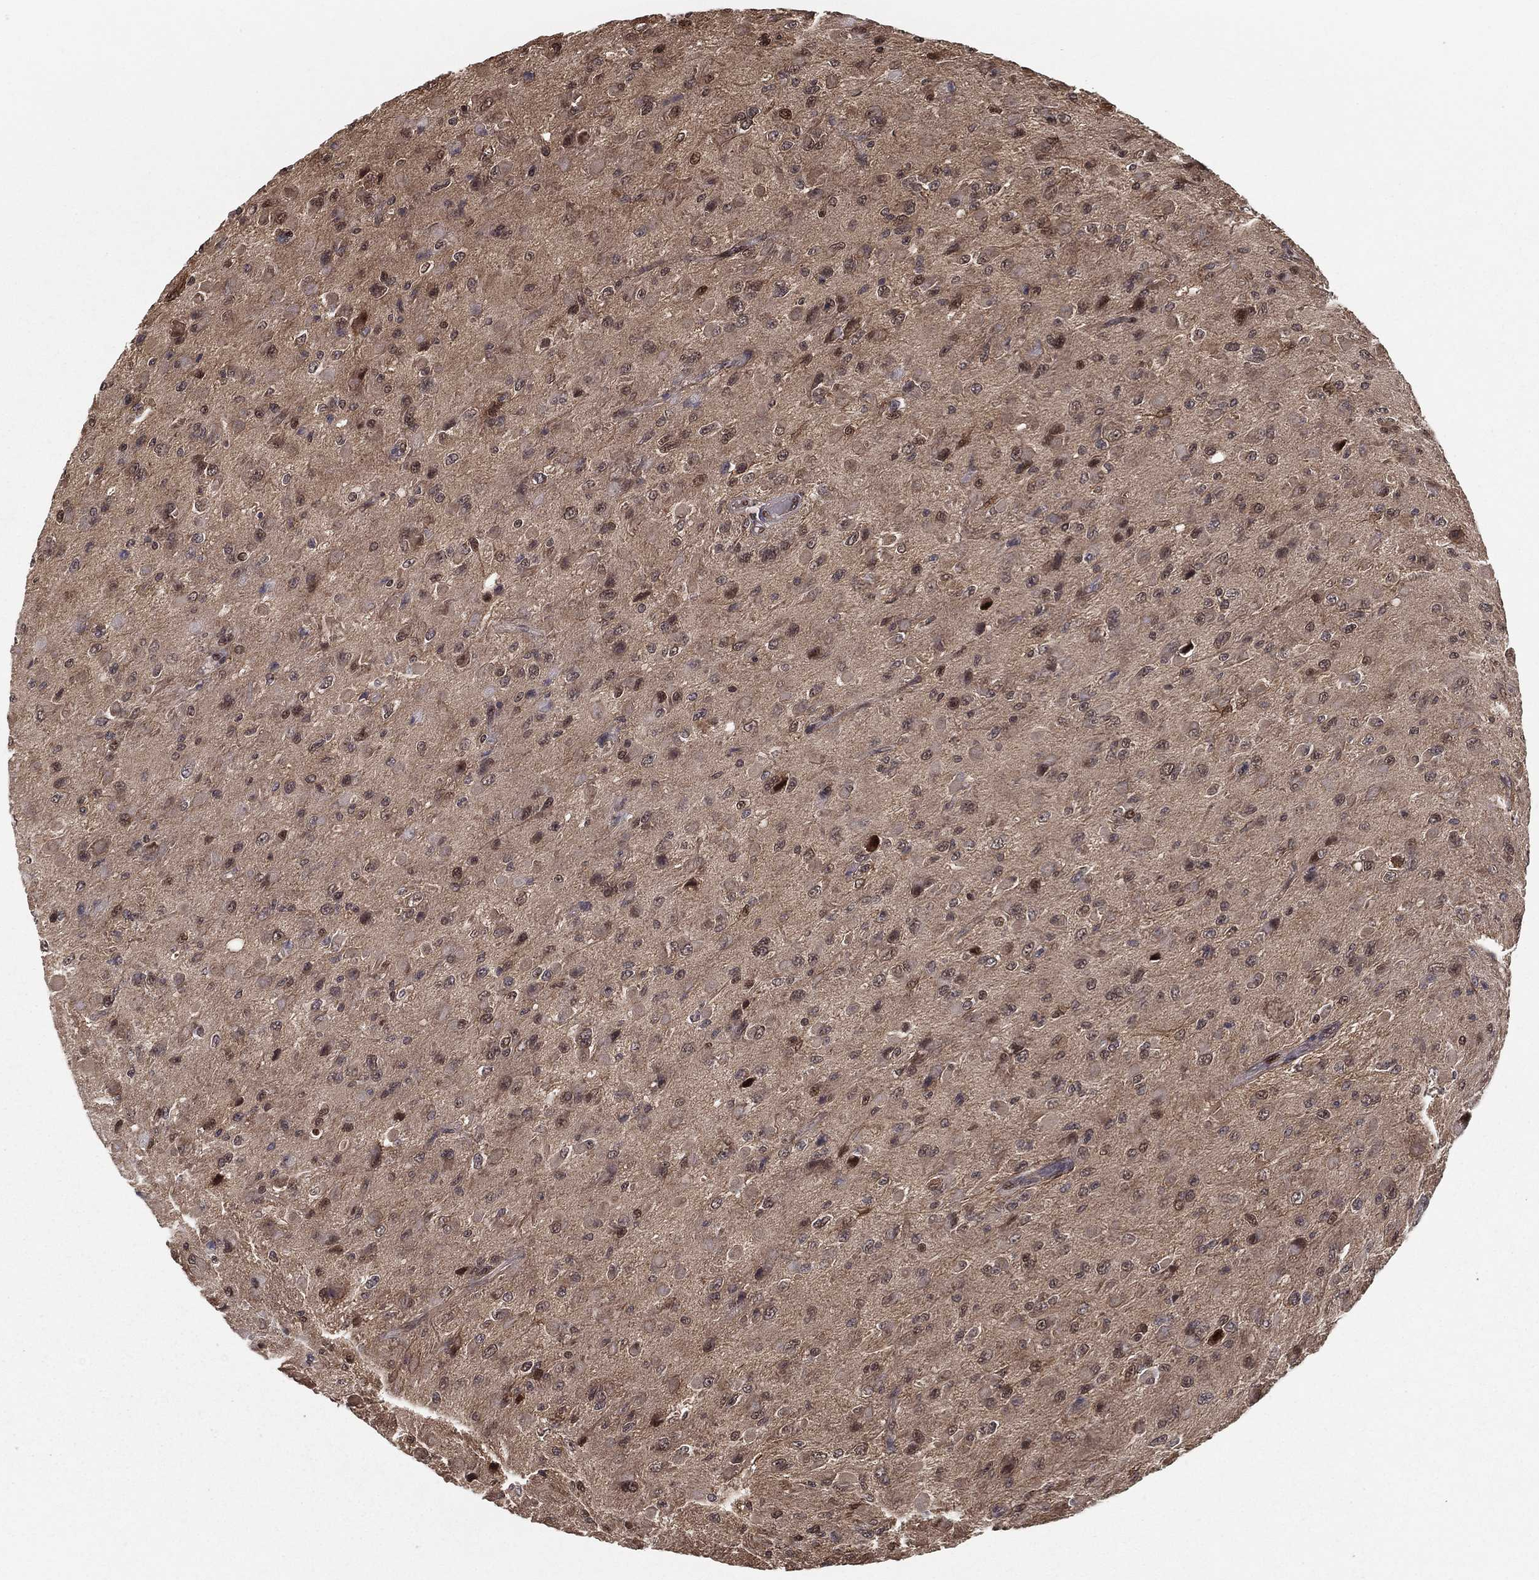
{"staining": {"intensity": "strong", "quantity": "<25%", "location": "cytoplasmic/membranous,nuclear"}, "tissue": "glioma", "cell_type": "Tumor cells", "image_type": "cancer", "snomed": [{"axis": "morphology", "description": "Glioma, malignant, High grade"}, {"axis": "topography", "description": "Cerebral cortex"}], "caption": "A brown stain highlights strong cytoplasmic/membranous and nuclear expression of a protein in glioma tumor cells.", "gene": "SLC6A6", "patient": {"sex": "male", "age": 35}}